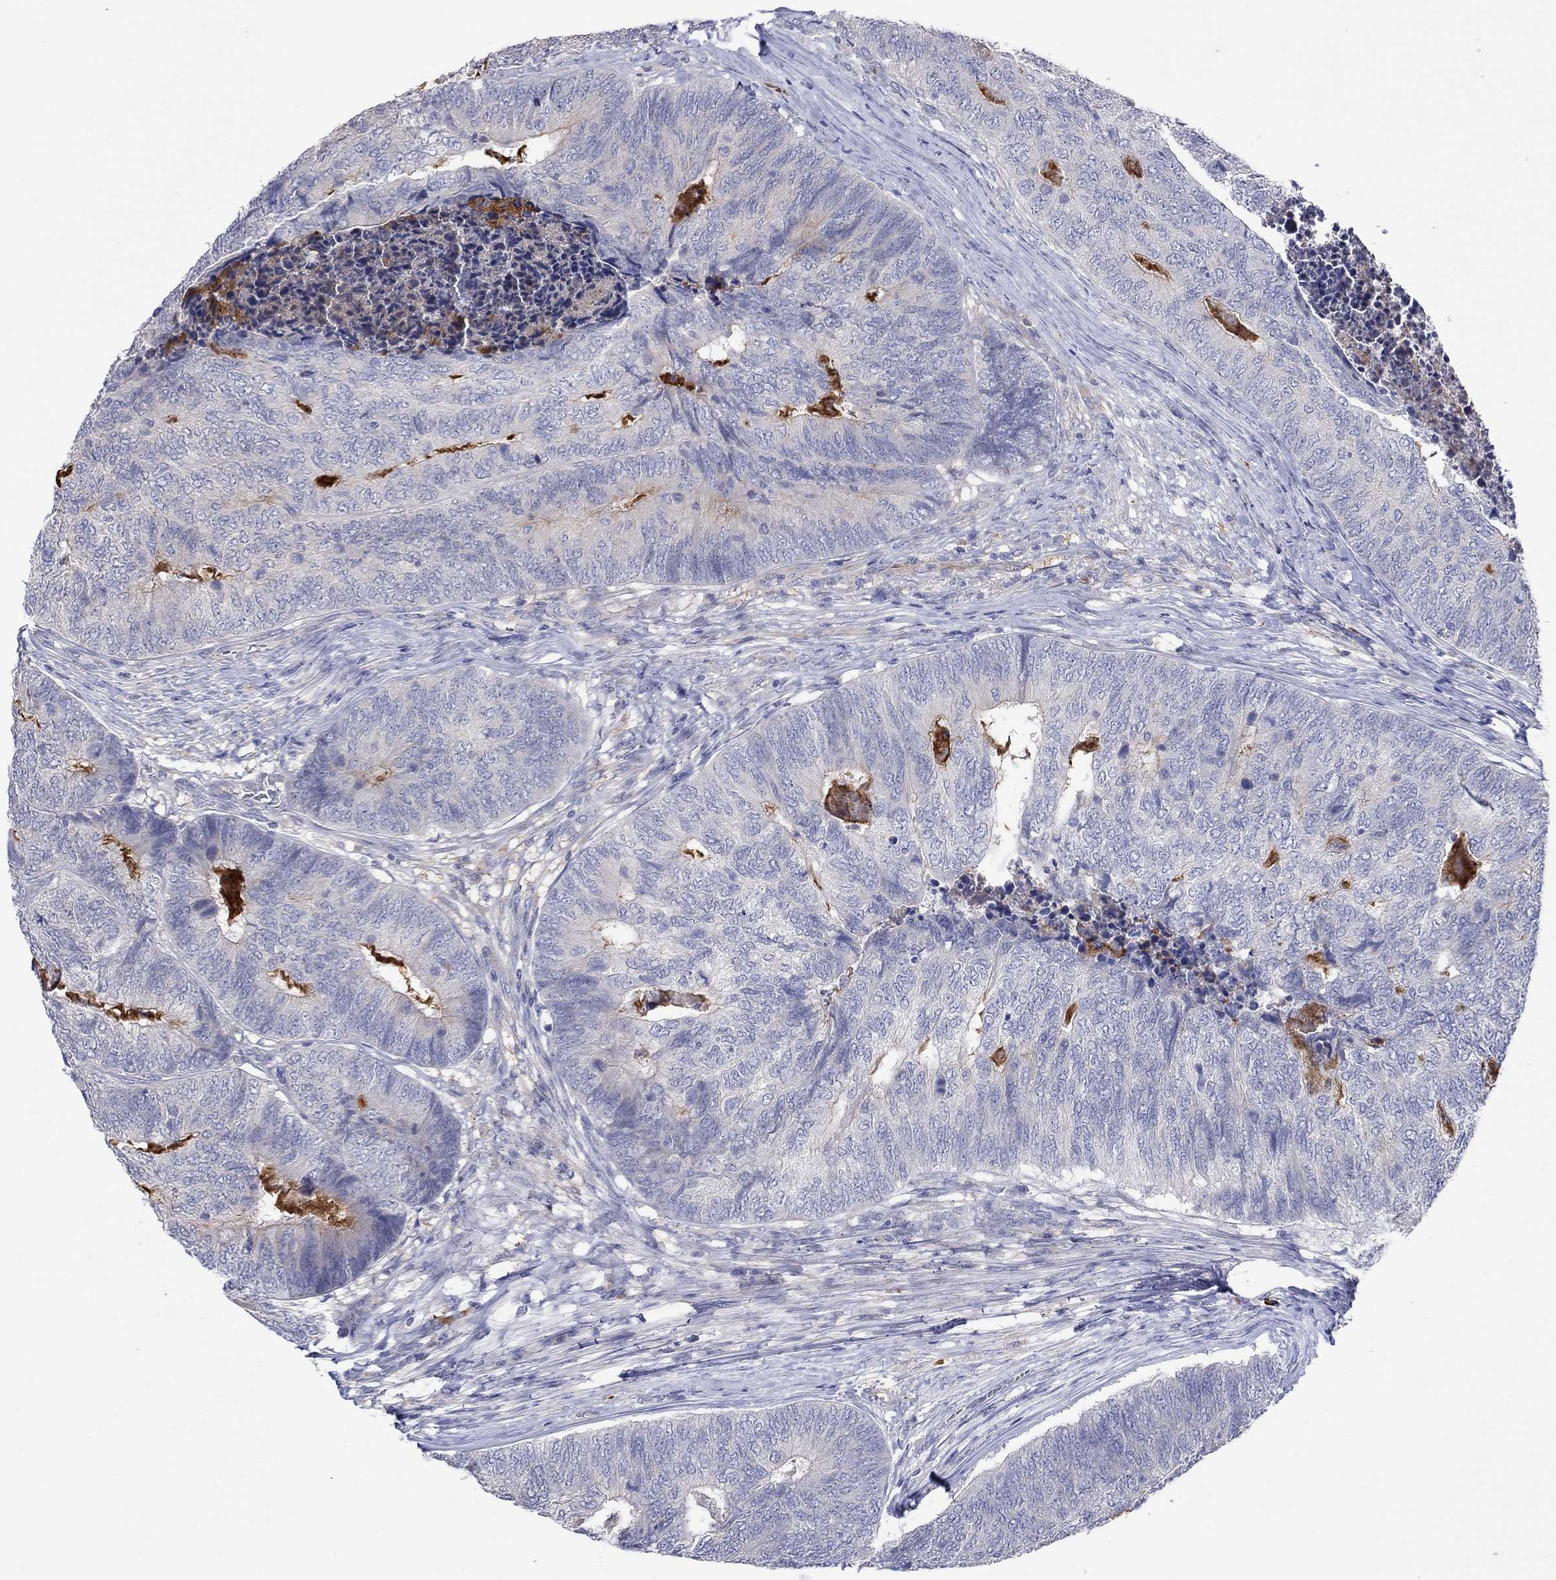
{"staining": {"intensity": "negative", "quantity": "none", "location": "none"}, "tissue": "colorectal cancer", "cell_type": "Tumor cells", "image_type": "cancer", "snomed": [{"axis": "morphology", "description": "Adenocarcinoma, NOS"}, {"axis": "topography", "description": "Colon"}], "caption": "Tumor cells show no significant protein positivity in colorectal cancer (adenocarcinoma).", "gene": "PLCL2", "patient": {"sex": "female", "age": 67}}